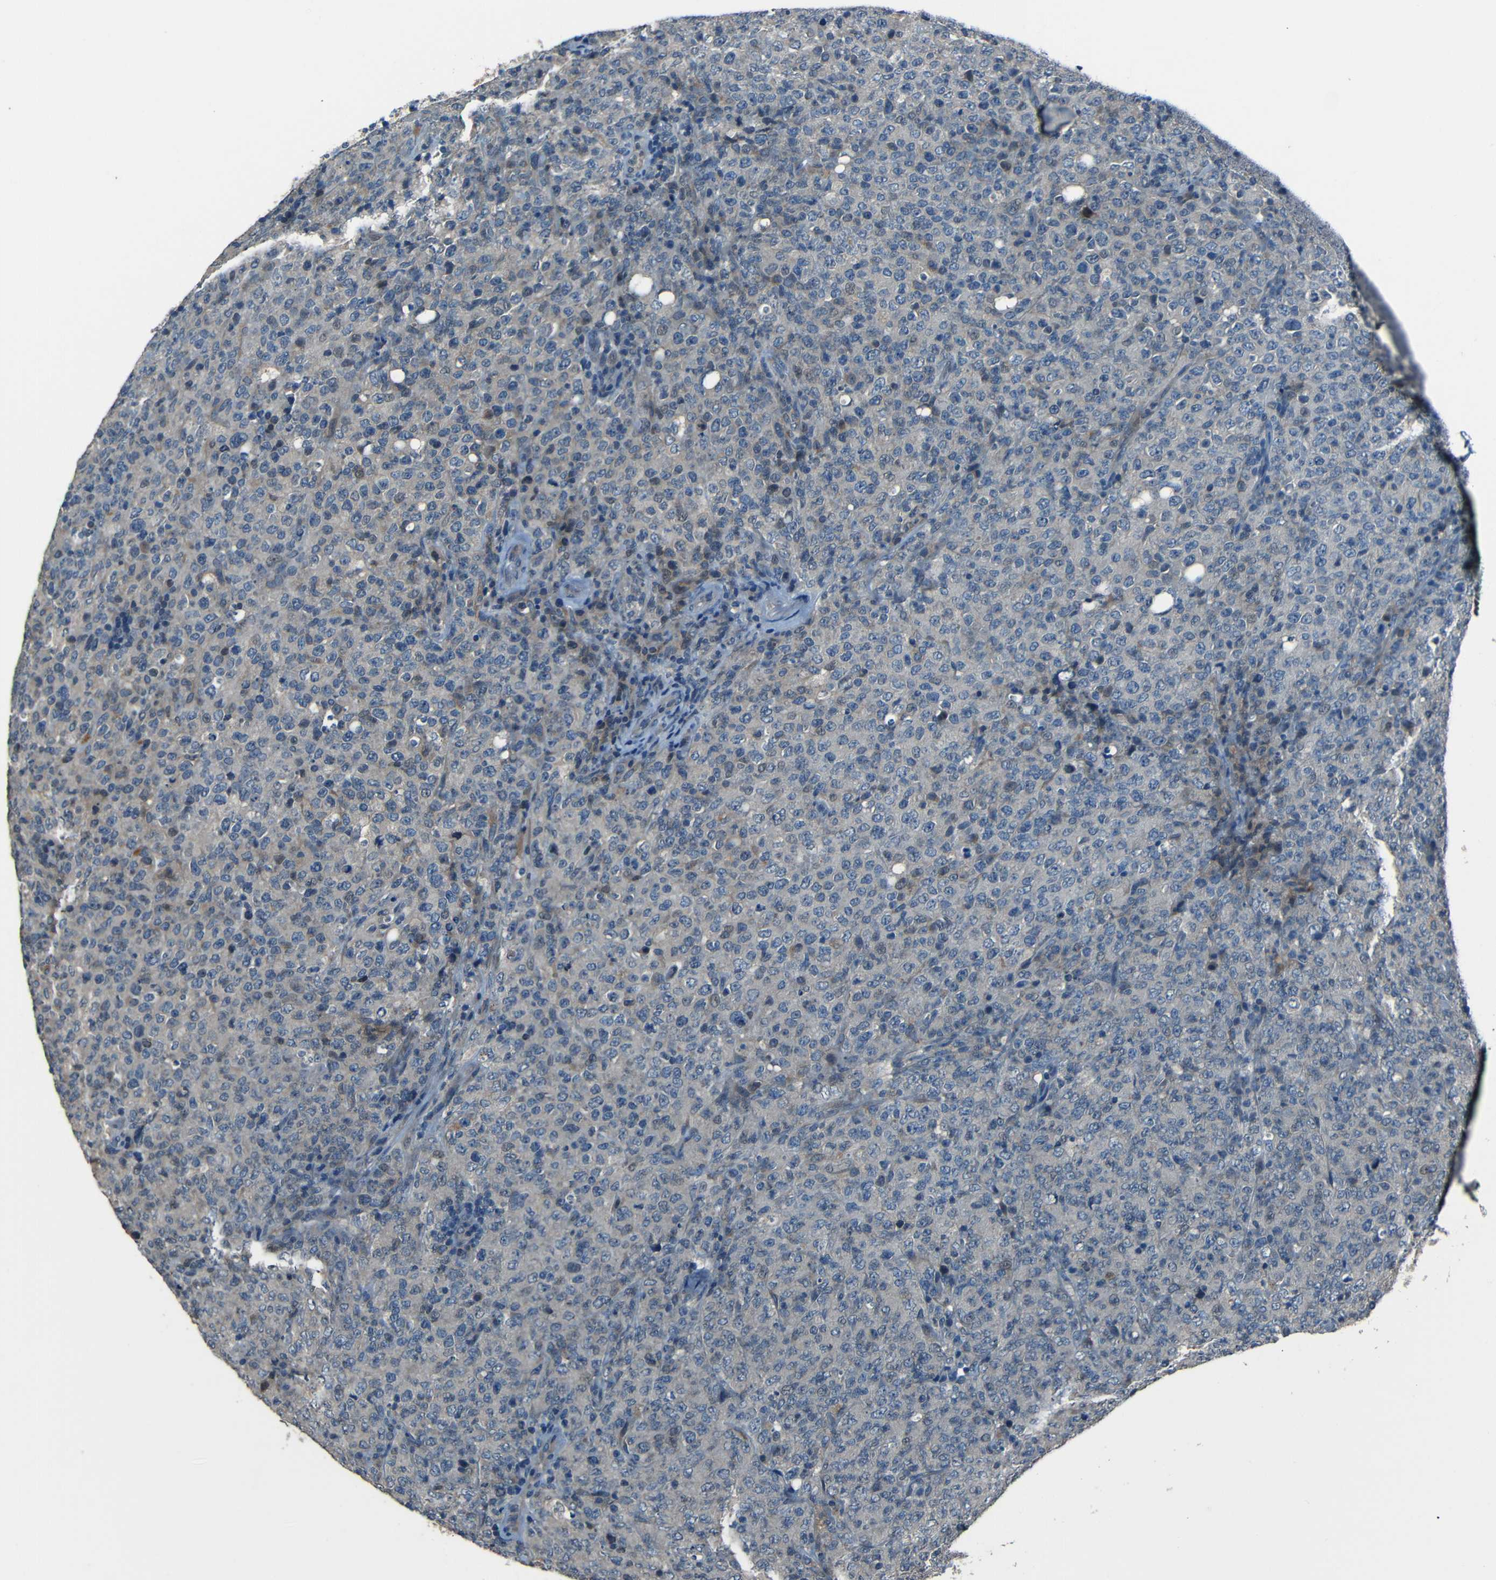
{"staining": {"intensity": "negative", "quantity": "none", "location": "none"}, "tissue": "lymphoma", "cell_type": "Tumor cells", "image_type": "cancer", "snomed": [{"axis": "morphology", "description": "Malignant lymphoma, non-Hodgkin's type, High grade"}, {"axis": "topography", "description": "Tonsil"}], "caption": "Immunohistochemistry (IHC) image of human malignant lymphoma, non-Hodgkin's type (high-grade) stained for a protein (brown), which demonstrates no positivity in tumor cells.", "gene": "SLA", "patient": {"sex": "female", "age": 36}}